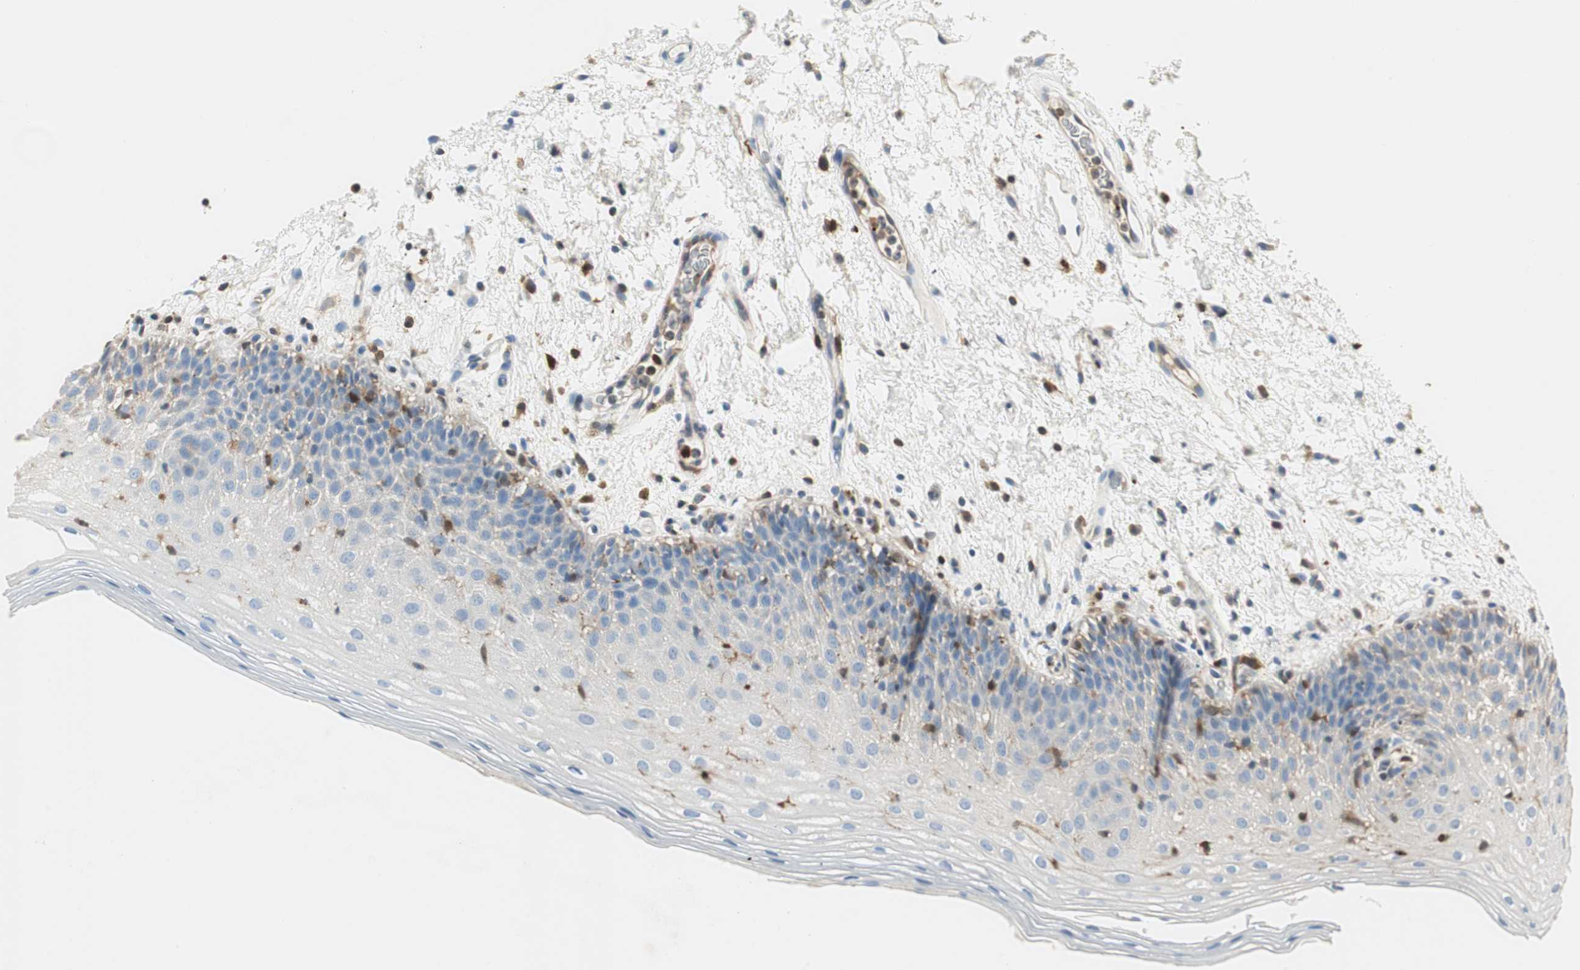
{"staining": {"intensity": "weak", "quantity": "<25%", "location": "cytoplasmic/membranous"}, "tissue": "oral mucosa", "cell_type": "Squamous epithelial cells", "image_type": "normal", "snomed": [{"axis": "morphology", "description": "Normal tissue, NOS"}, {"axis": "morphology", "description": "Squamous cell carcinoma, NOS"}, {"axis": "topography", "description": "Skeletal muscle"}, {"axis": "topography", "description": "Oral tissue"}], "caption": "Histopathology image shows no significant protein expression in squamous epithelial cells of benign oral mucosa.", "gene": "COTL1", "patient": {"sex": "male", "age": 71}}